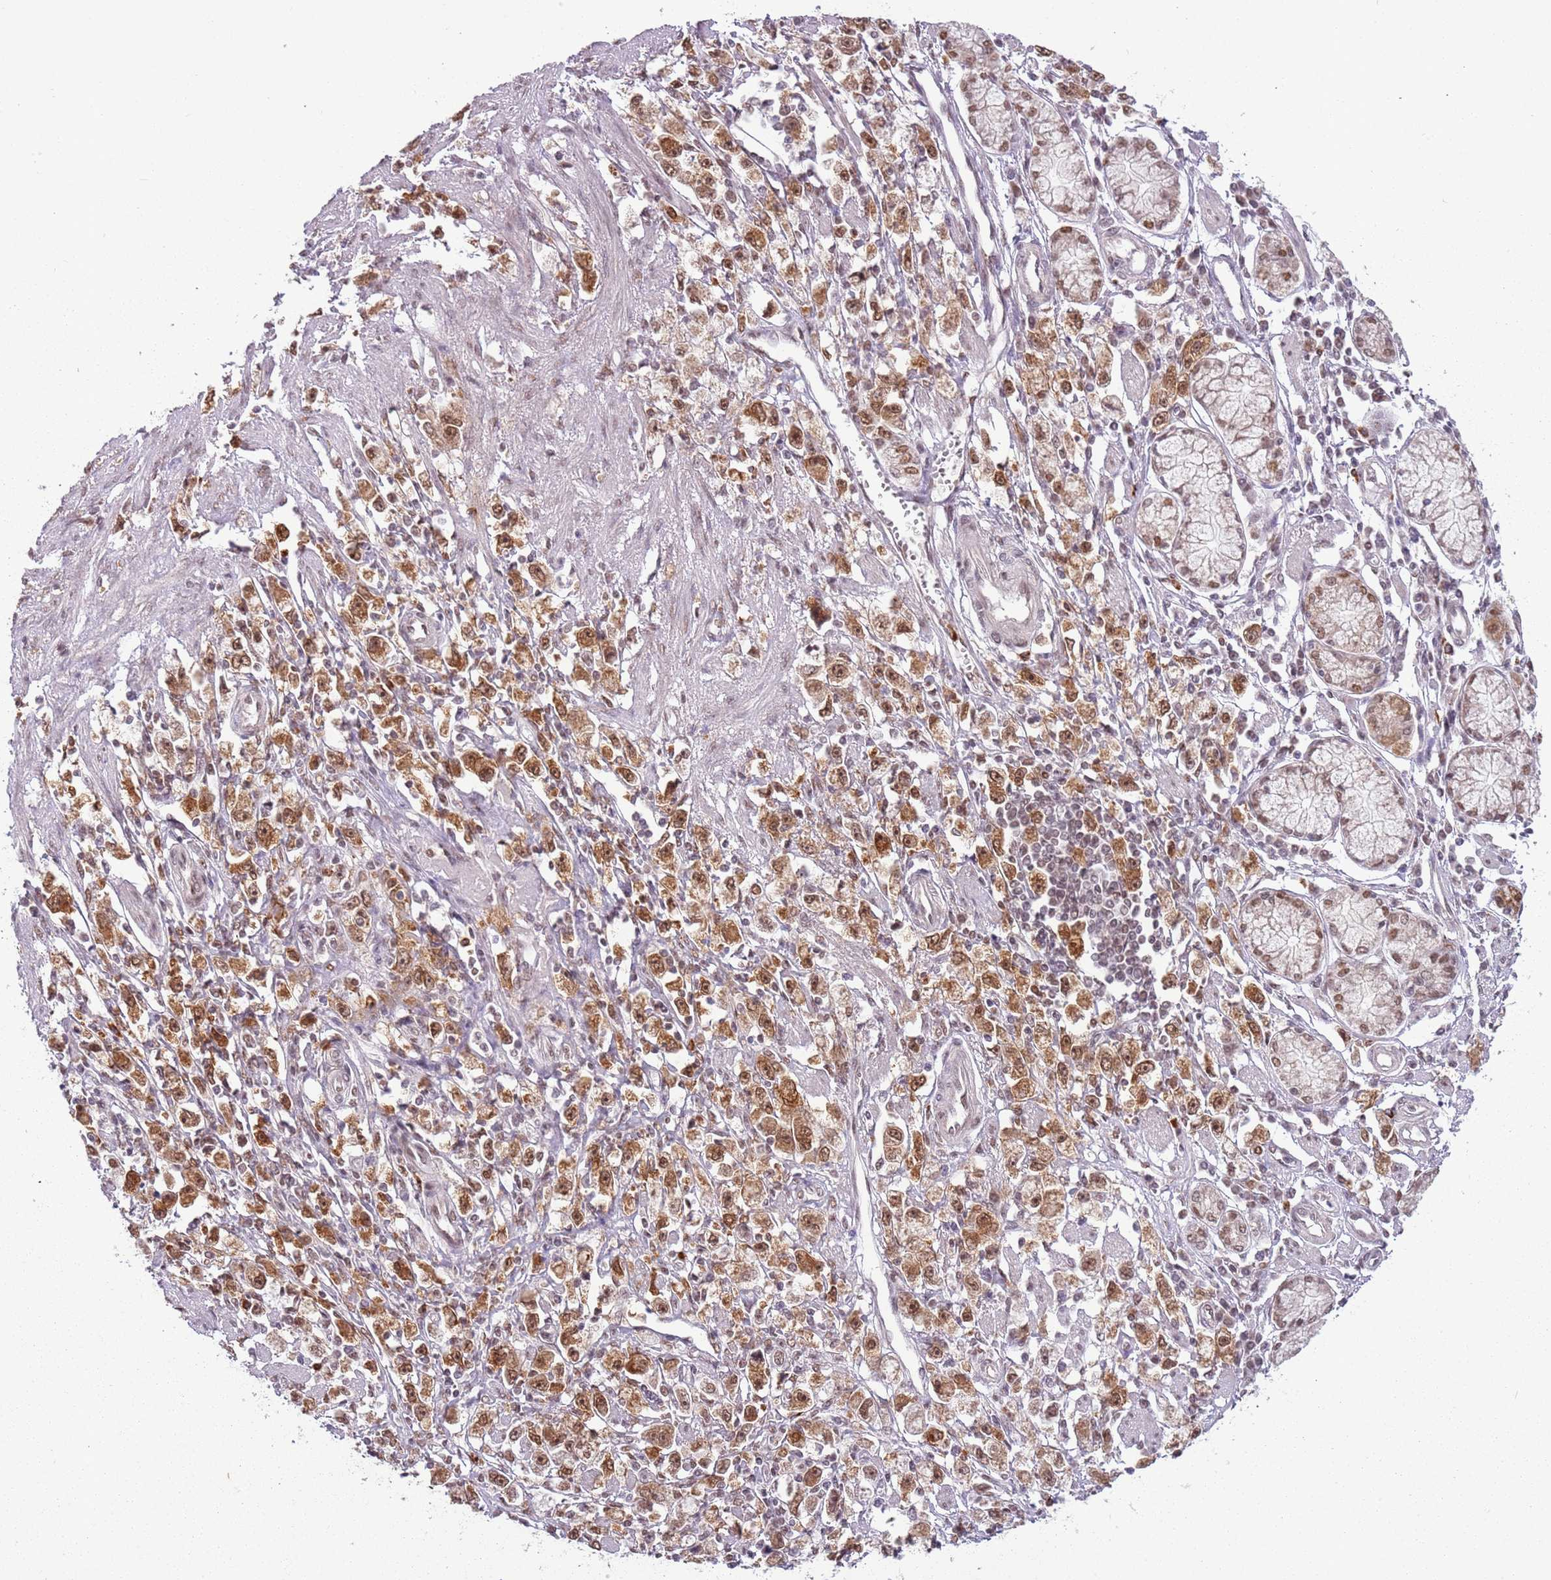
{"staining": {"intensity": "moderate", "quantity": ">75%", "location": "cytoplasmic/membranous,nuclear"}, "tissue": "stomach cancer", "cell_type": "Tumor cells", "image_type": "cancer", "snomed": [{"axis": "morphology", "description": "Adenocarcinoma, NOS"}, {"axis": "topography", "description": "Stomach"}], "caption": "The micrograph shows a brown stain indicating the presence of a protein in the cytoplasmic/membranous and nuclear of tumor cells in stomach adenocarcinoma. The protein is stained brown, and the nuclei are stained in blue (DAB IHC with brightfield microscopy, high magnification).", "gene": "FAM120AOS", "patient": {"sex": "female", "age": 59}}